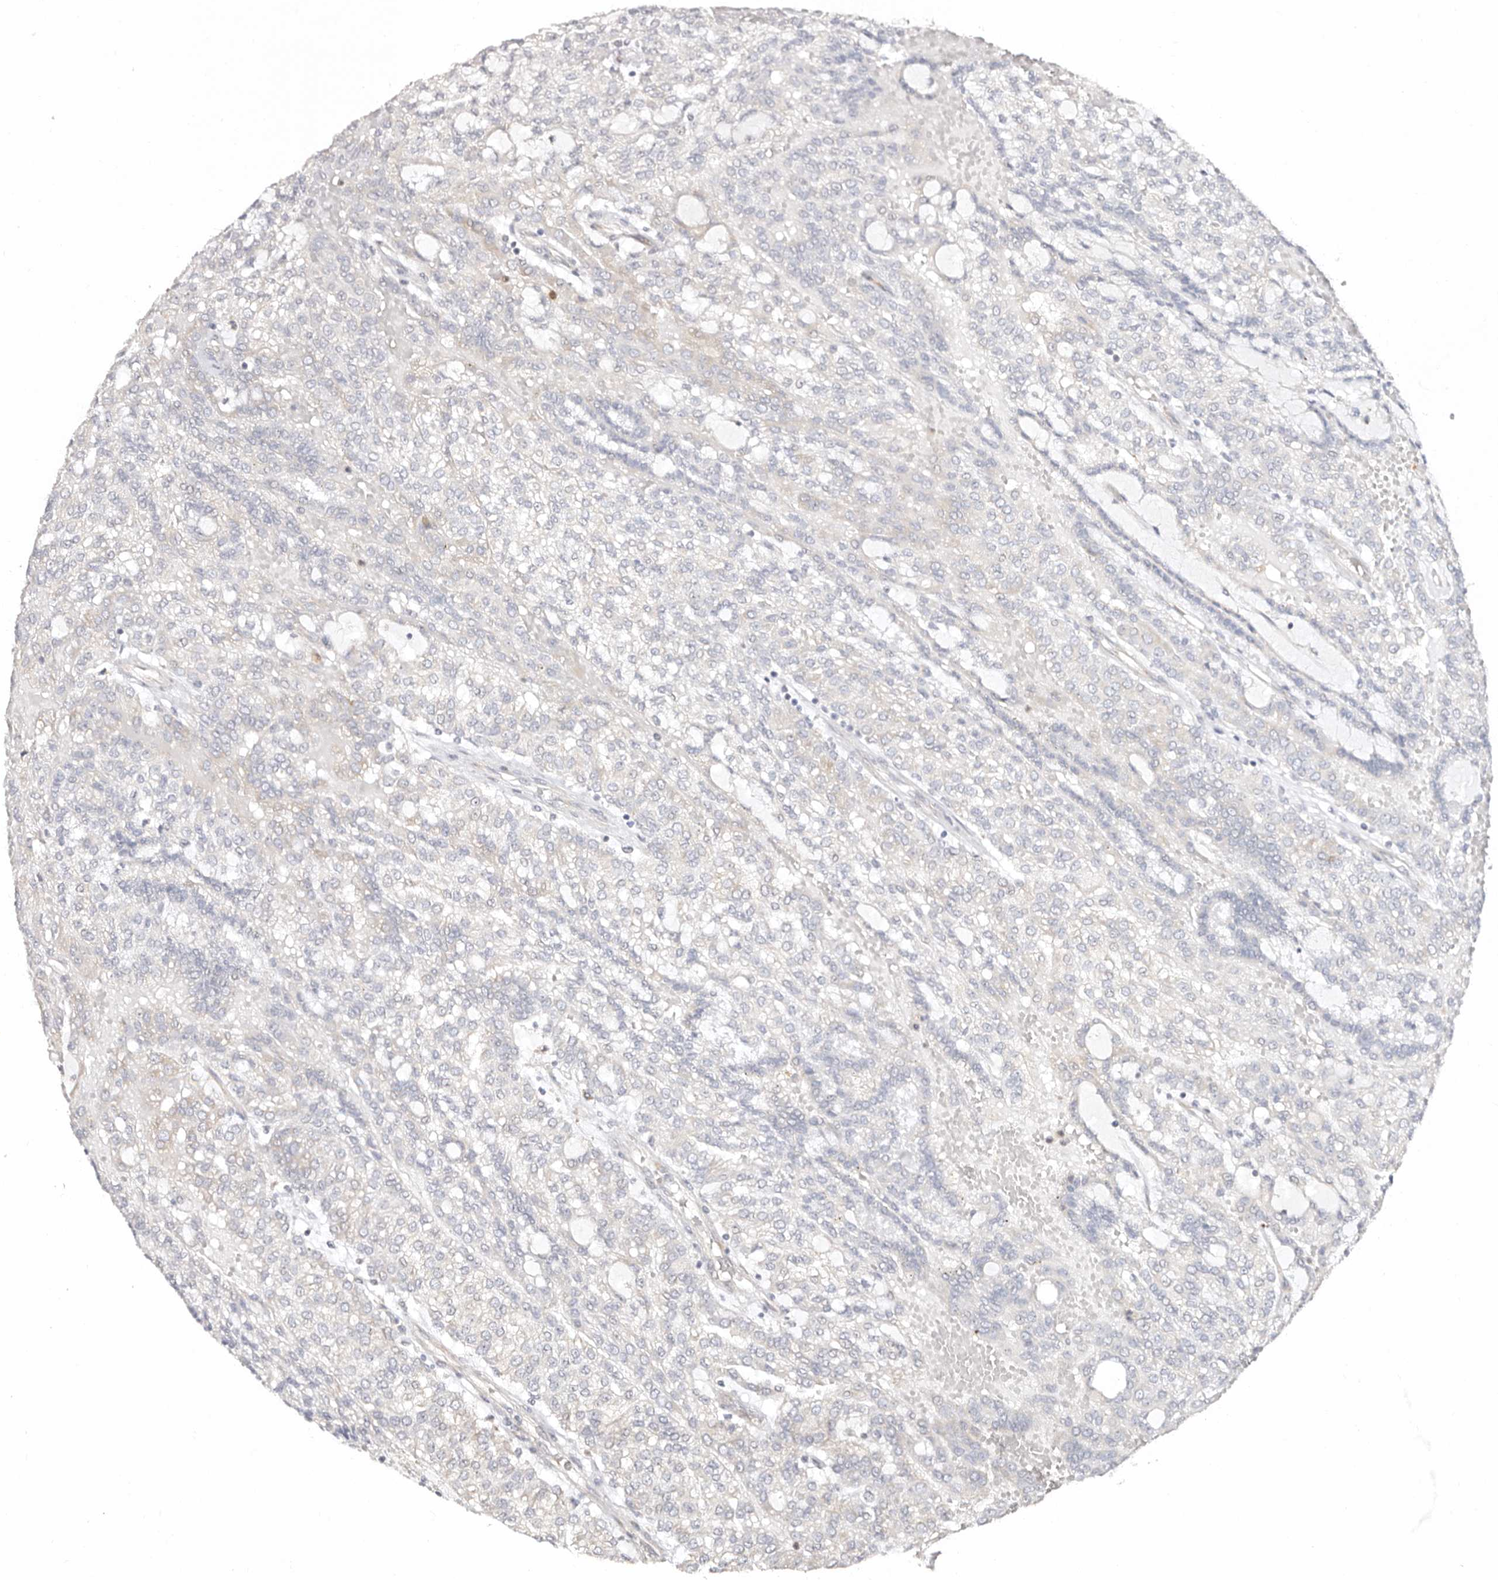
{"staining": {"intensity": "negative", "quantity": "none", "location": "none"}, "tissue": "renal cancer", "cell_type": "Tumor cells", "image_type": "cancer", "snomed": [{"axis": "morphology", "description": "Adenocarcinoma, NOS"}, {"axis": "topography", "description": "Kidney"}], "caption": "This histopathology image is of renal cancer (adenocarcinoma) stained with immunohistochemistry (IHC) to label a protein in brown with the nuclei are counter-stained blue. There is no expression in tumor cells. Nuclei are stained in blue.", "gene": "BCL2L15", "patient": {"sex": "male", "age": 63}}